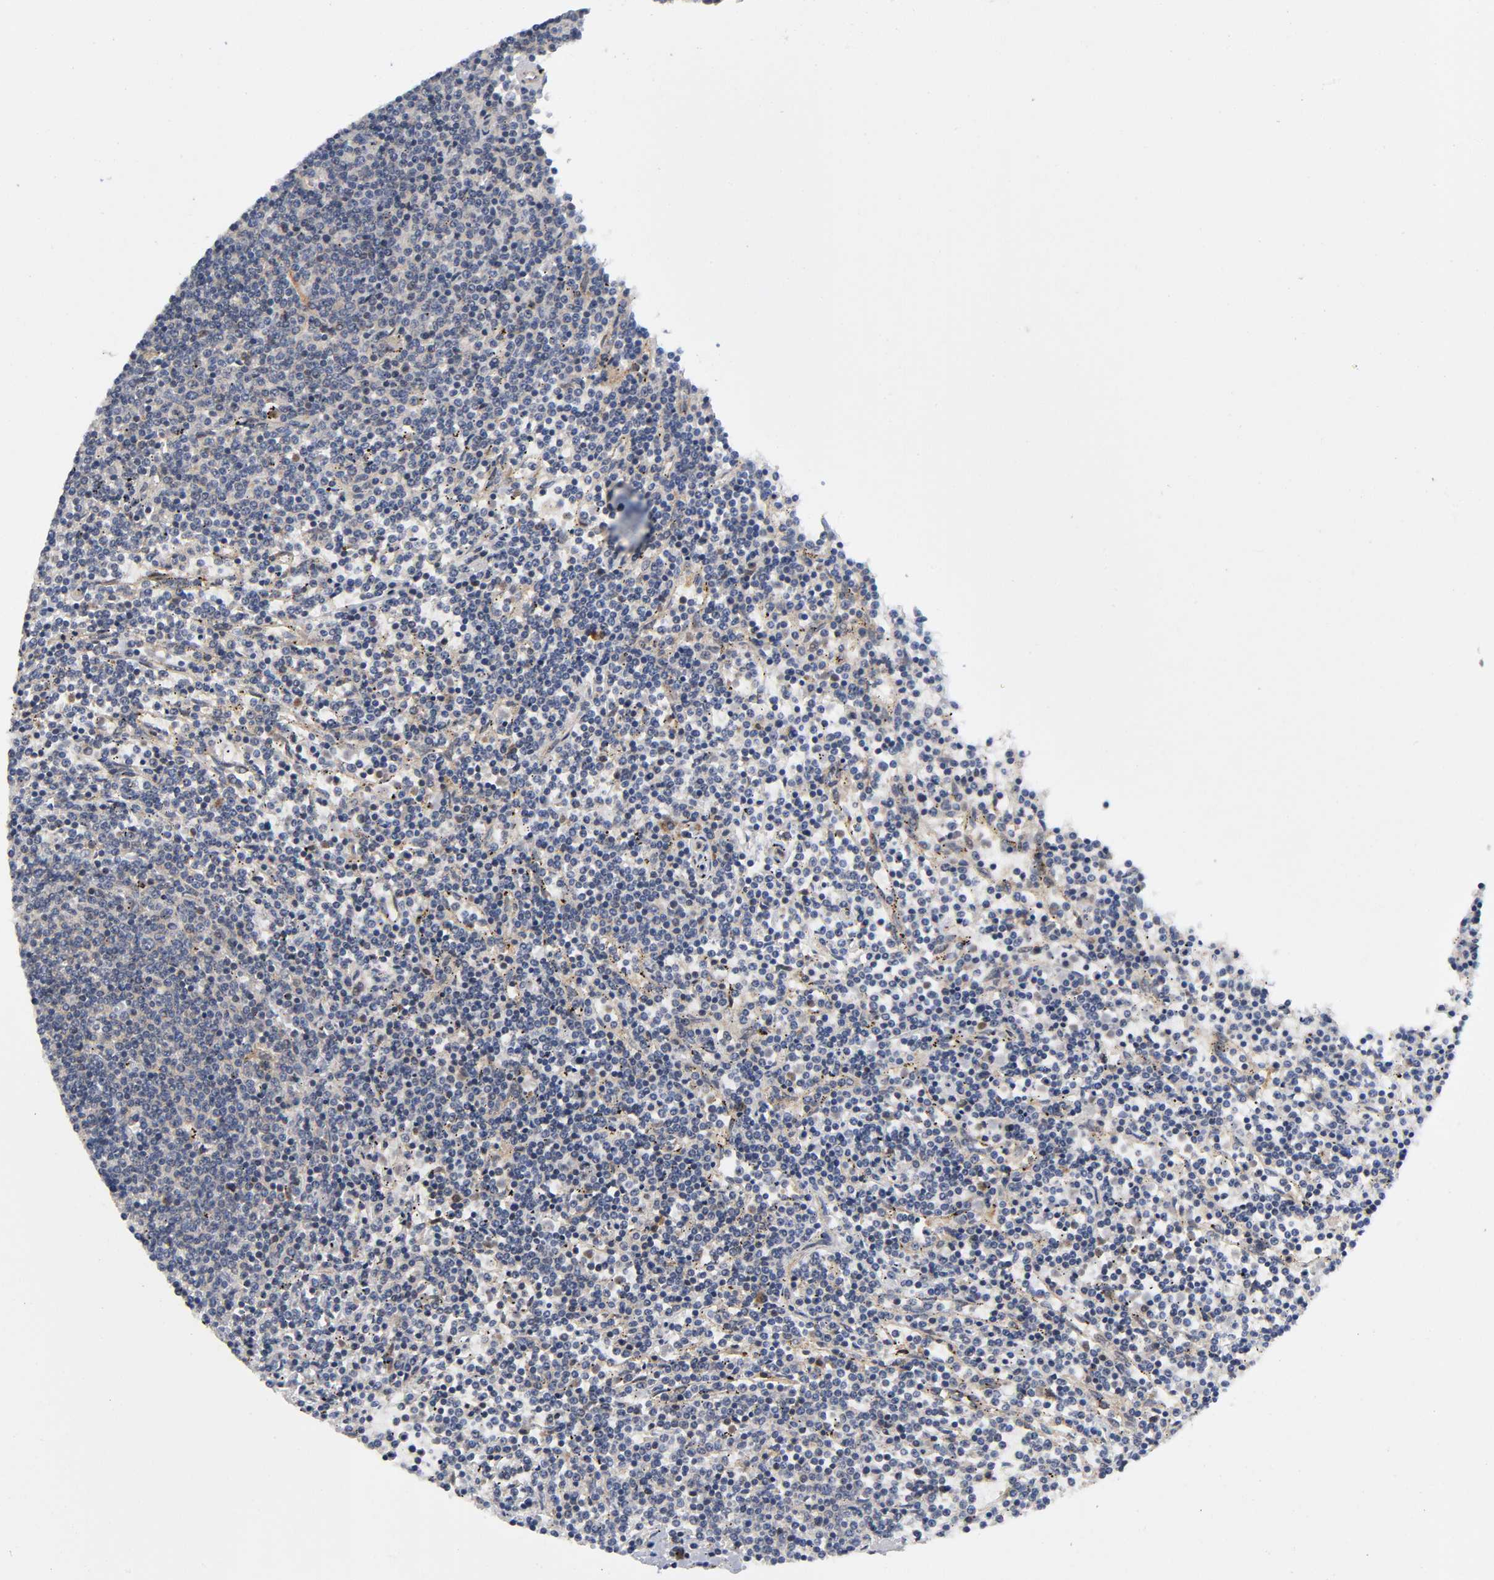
{"staining": {"intensity": "negative", "quantity": "none", "location": "none"}, "tissue": "lymphoma", "cell_type": "Tumor cells", "image_type": "cancer", "snomed": [{"axis": "morphology", "description": "Malignant lymphoma, non-Hodgkin's type, Low grade"}, {"axis": "topography", "description": "Spleen"}], "caption": "This micrograph is of malignant lymphoma, non-Hodgkin's type (low-grade) stained with immunohistochemistry to label a protein in brown with the nuclei are counter-stained blue. There is no staining in tumor cells.", "gene": "EIF5", "patient": {"sex": "female", "age": 50}}